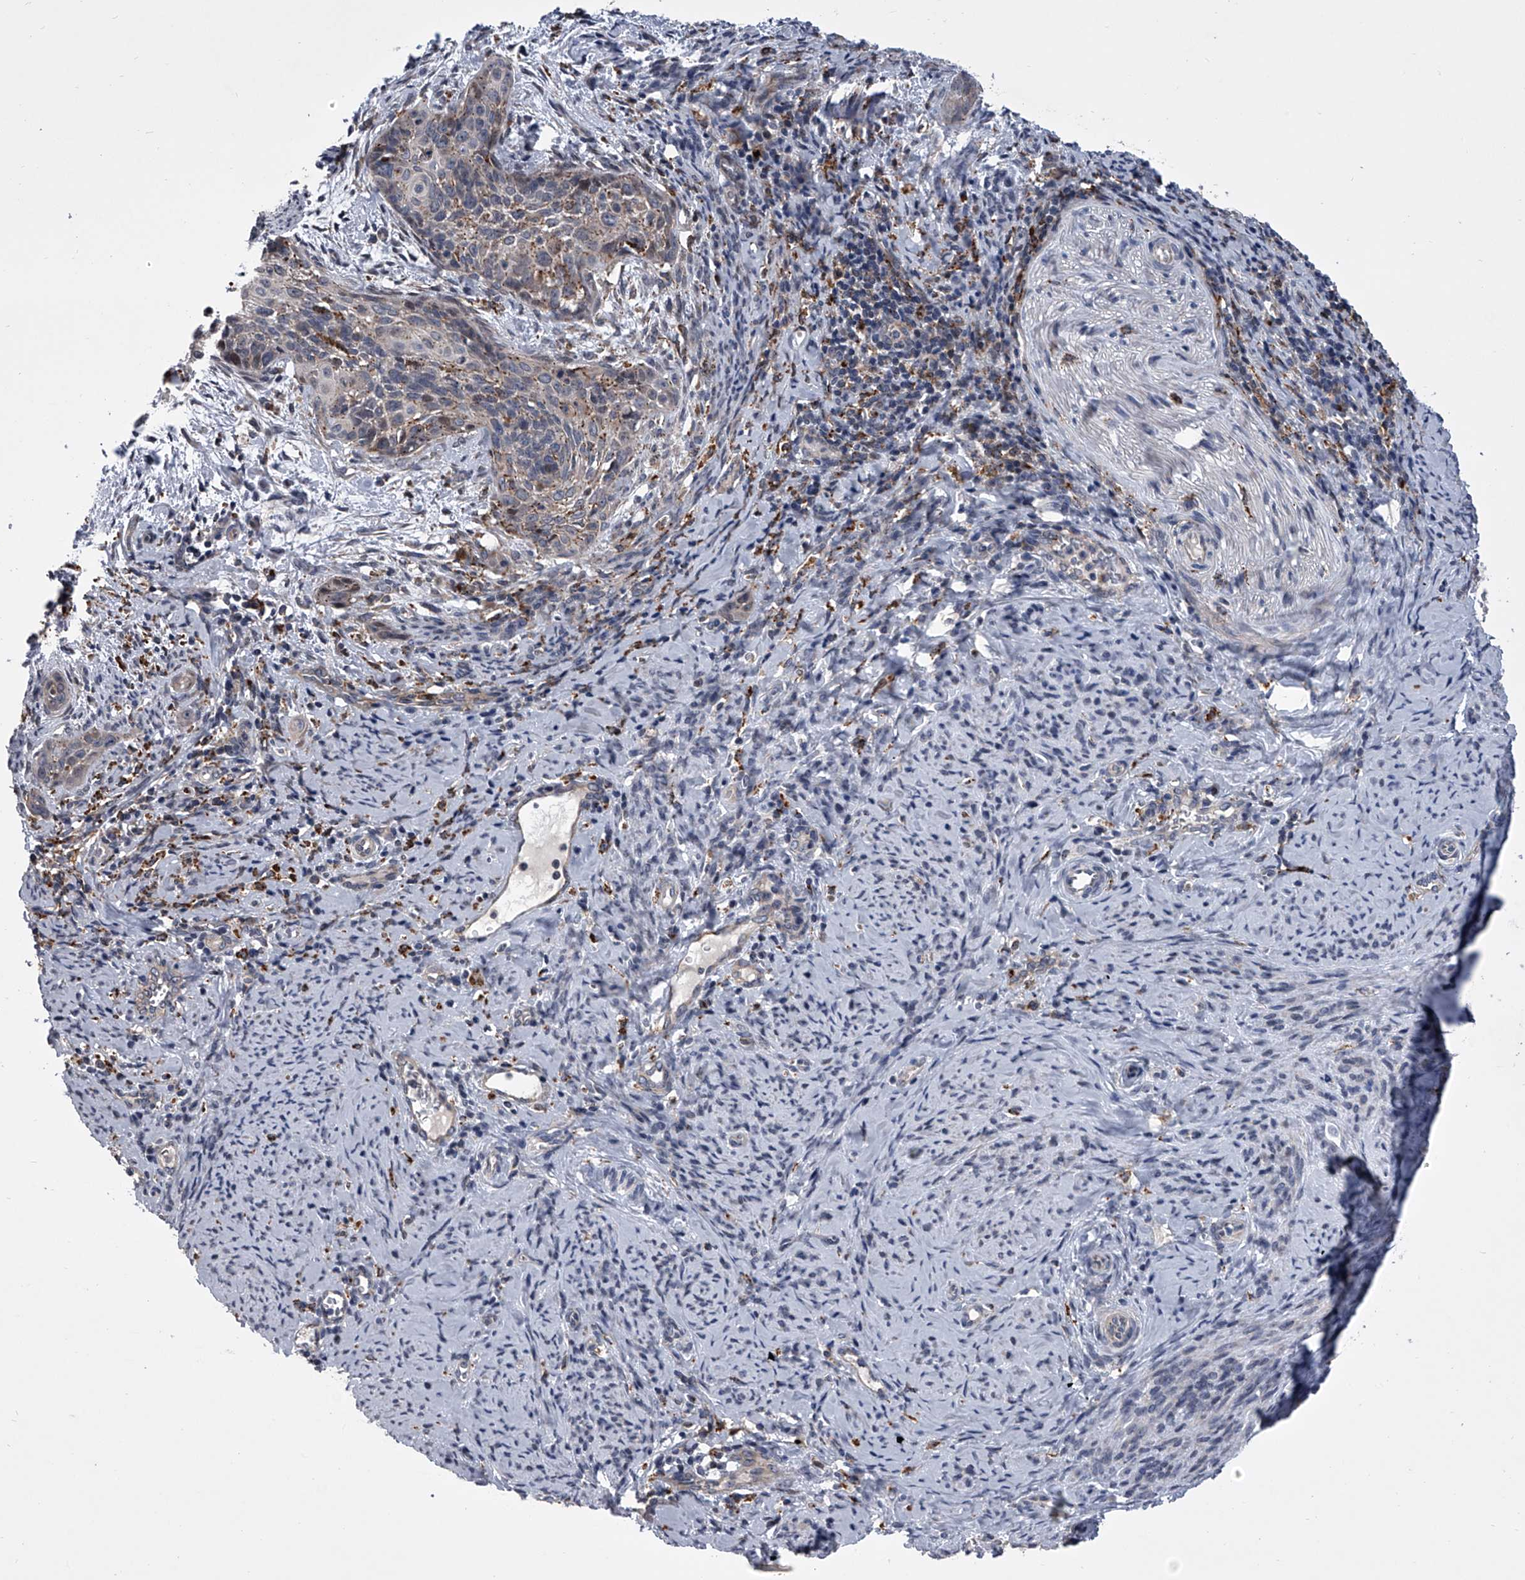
{"staining": {"intensity": "weak", "quantity": "<25%", "location": "cytoplasmic/membranous"}, "tissue": "cervical cancer", "cell_type": "Tumor cells", "image_type": "cancer", "snomed": [{"axis": "morphology", "description": "Squamous cell carcinoma, NOS"}, {"axis": "topography", "description": "Cervix"}], "caption": "Immunohistochemistry (IHC) photomicrograph of neoplastic tissue: cervical cancer (squamous cell carcinoma) stained with DAB reveals no significant protein staining in tumor cells.", "gene": "TRIM8", "patient": {"sex": "female", "age": 33}}